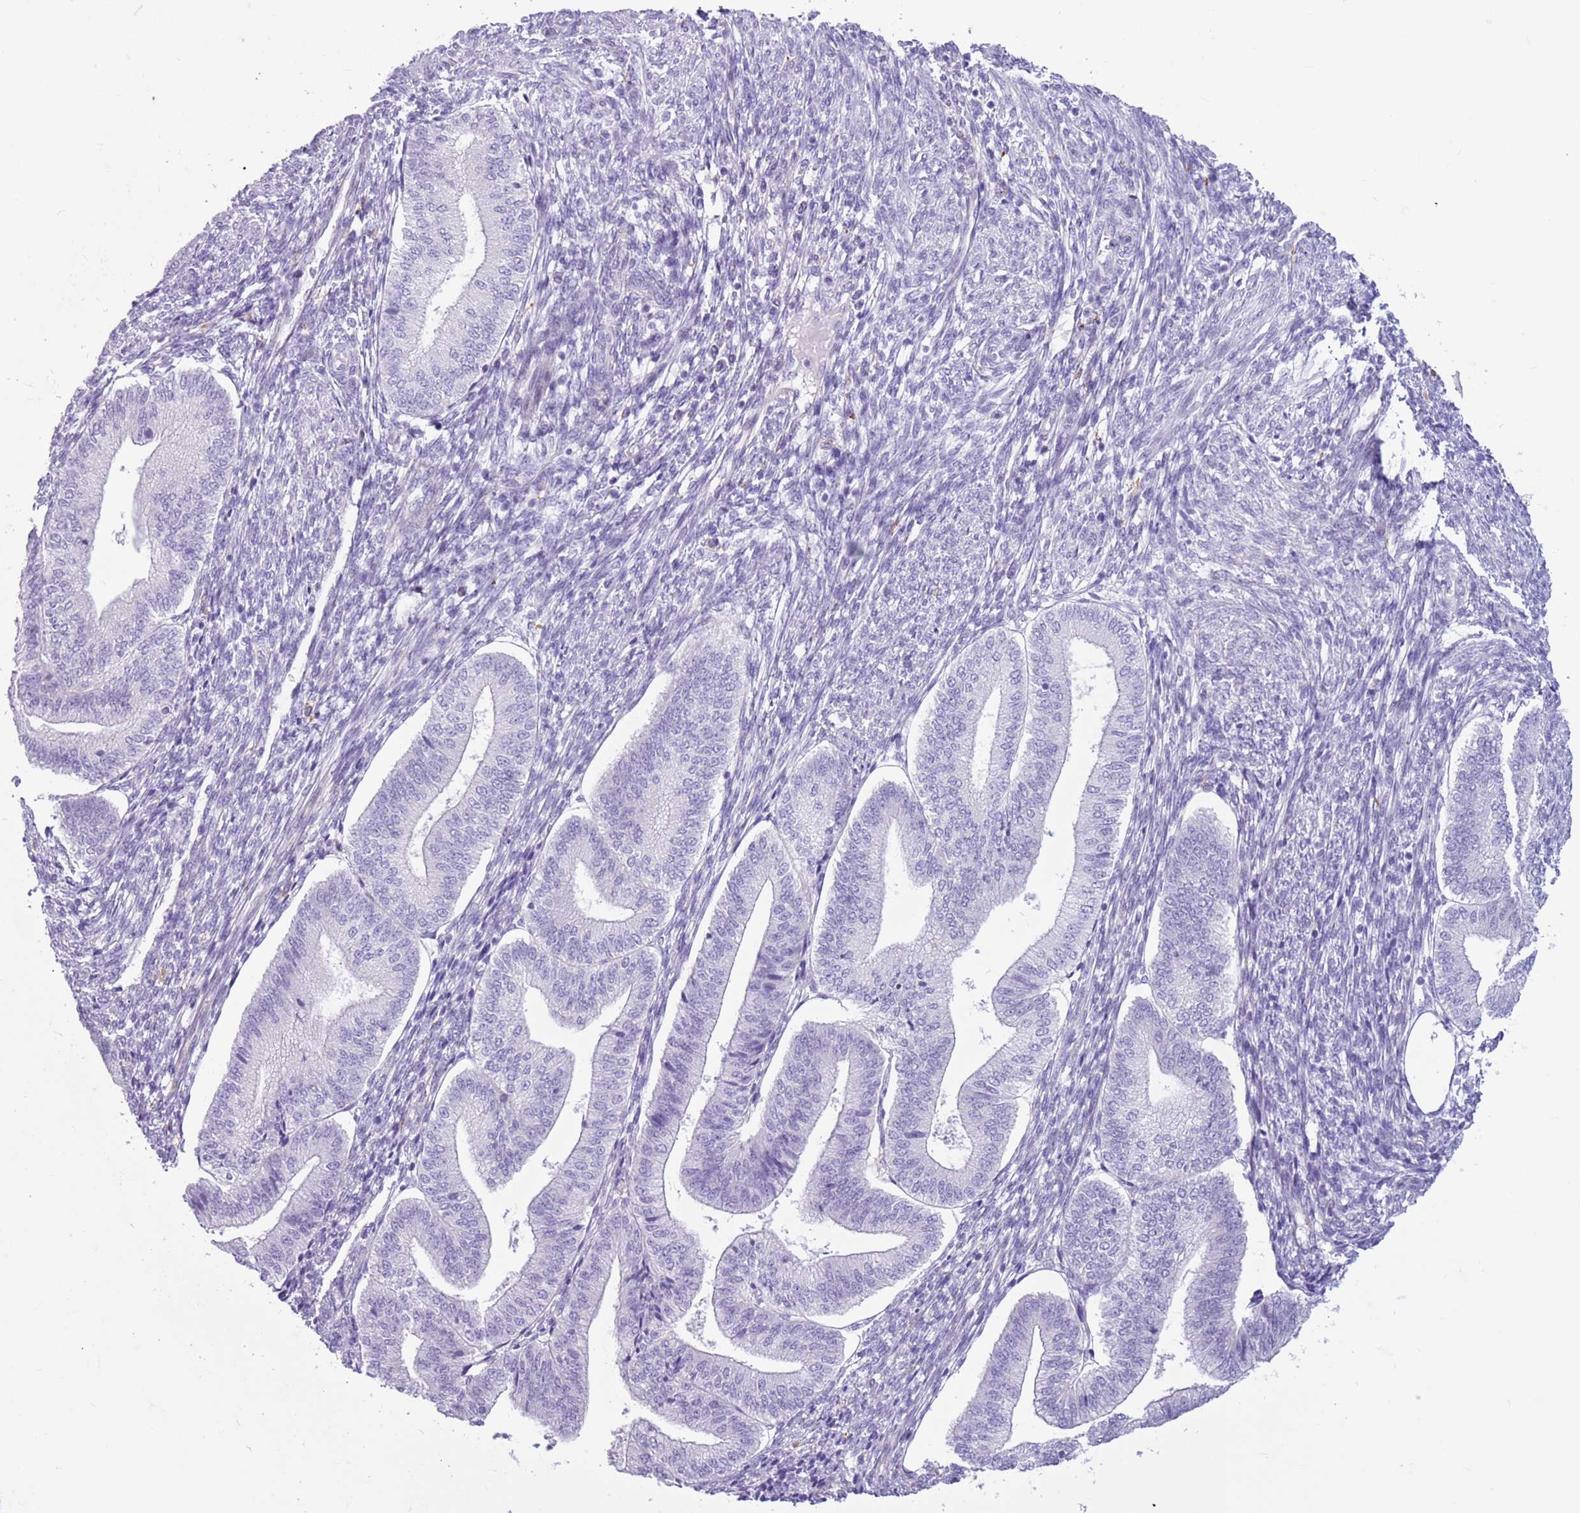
{"staining": {"intensity": "moderate", "quantity": "<25%", "location": "cytoplasmic/membranous"}, "tissue": "endometrium", "cell_type": "Cells in endometrial stroma", "image_type": "normal", "snomed": [{"axis": "morphology", "description": "Normal tissue, NOS"}, {"axis": "topography", "description": "Endometrium"}], "caption": "A low amount of moderate cytoplasmic/membranous positivity is present in about <25% of cells in endometrial stroma in normal endometrium.", "gene": "SNX6", "patient": {"sex": "female", "age": 34}}